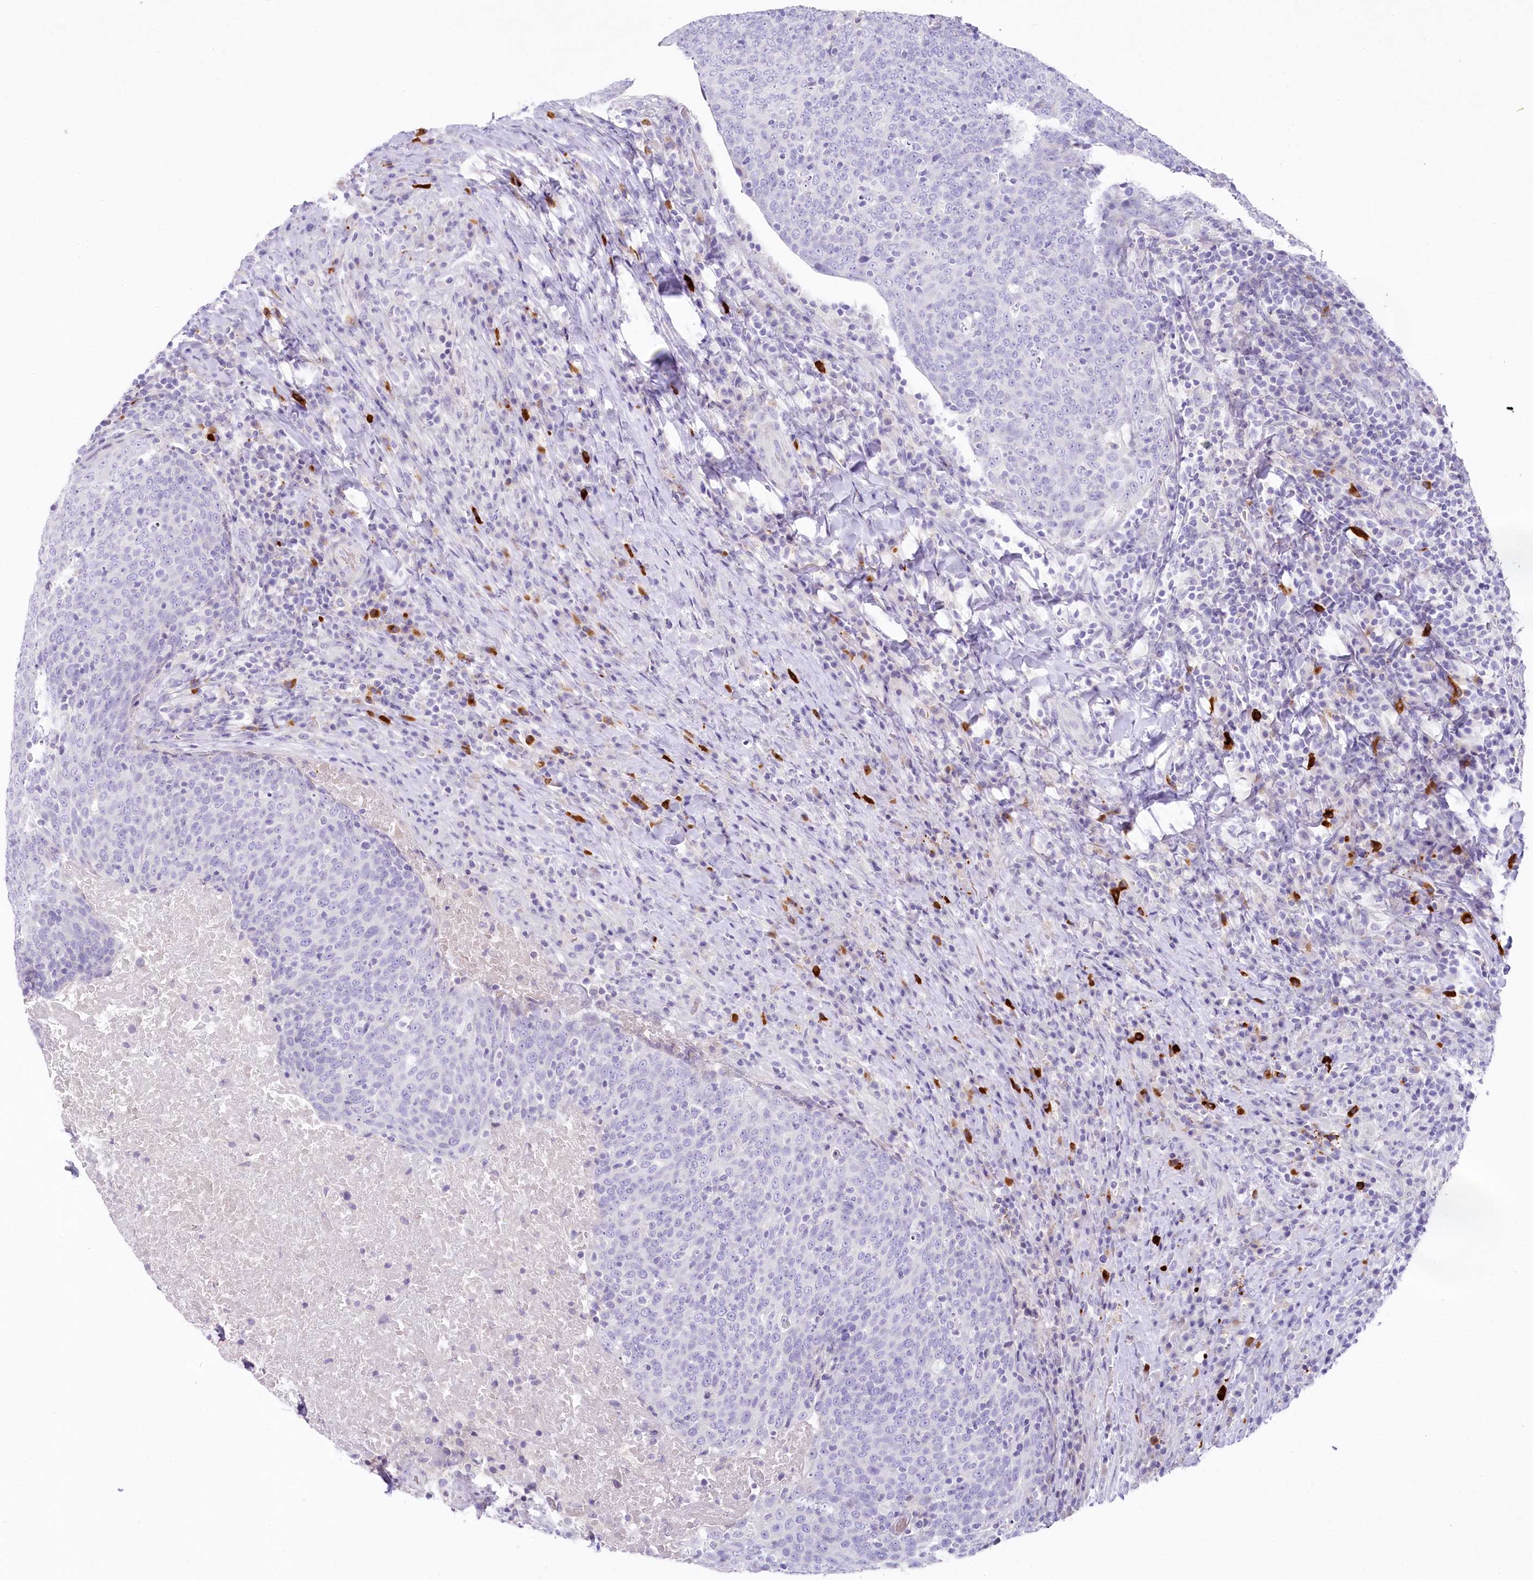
{"staining": {"intensity": "negative", "quantity": "none", "location": "none"}, "tissue": "head and neck cancer", "cell_type": "Tumor cells", "image_type": "cancer", "snomed": [{"axis": "morphology", "description": "Squamous cell carcinoma, NOS"}, {"axis": "morphology", "description": "Squamous cell carcinoma, metastatic, NOS"}, {"axis": "topography", "description": "Lymph node"}, {"axis": "topography", "description": "Head-Neck"}], "caption": "This is a micrograph of immunohistochemistry (IHC) staining of head and neck metastatic squamous cell carcinoma, which shows no expression in tumor cells.", "gene": "MYOZ1", "patient": {"sex": "male", "age": 62}}